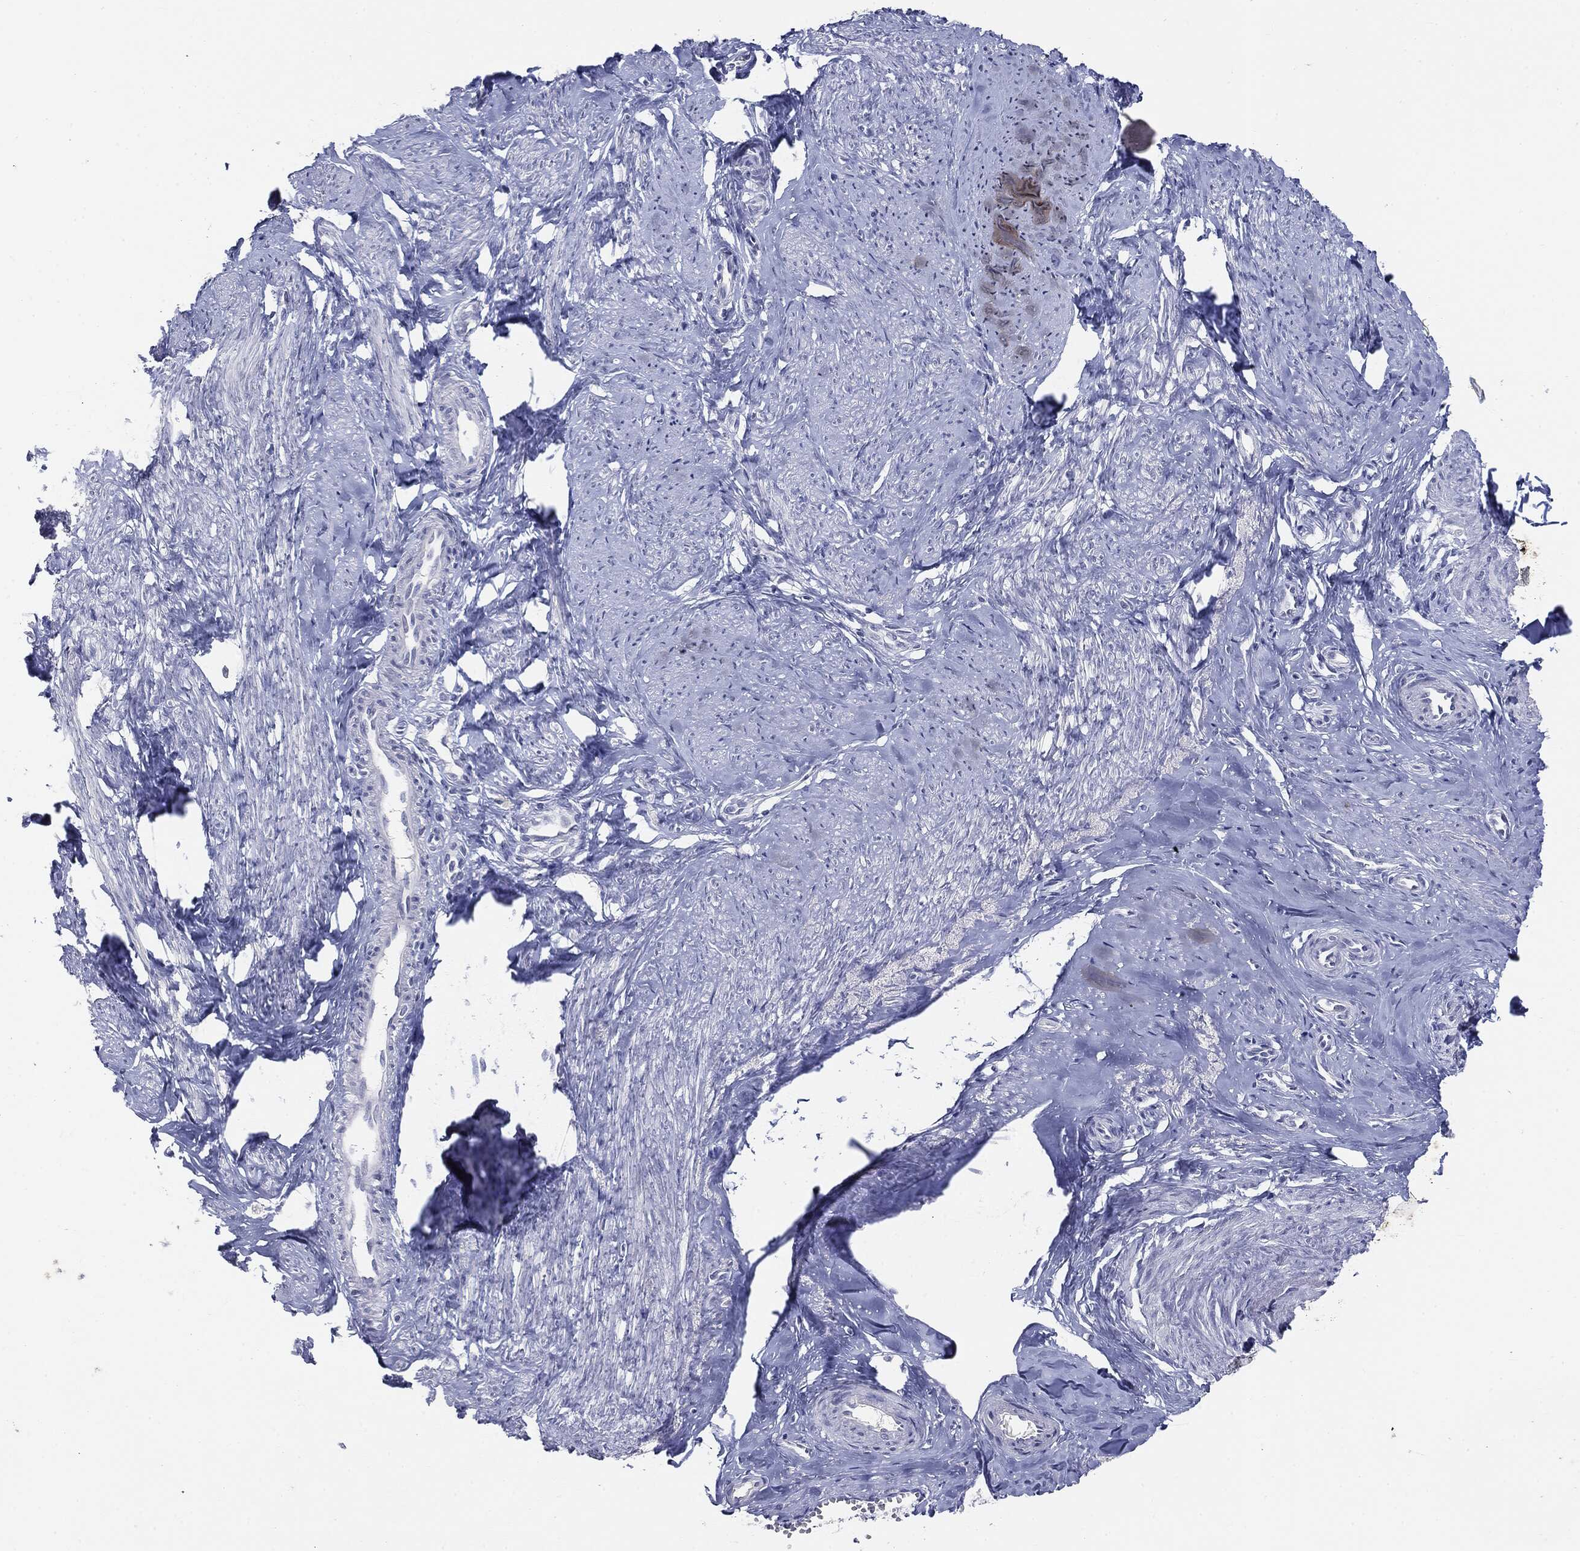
{"staining": {"intensity": "negative", "quantity": "none", "location": "none"}, "tissue": "smooth muscle", "cell_type": "Smooth muscle cells", "image_type": "normal", "snomed": [{"axis": "morphology", "description": "Normal tissue, NOS"}, {"axis": "topography", "description": "Smooth muscle"}], "caption": "Immunohistochemical staining of unremarkable smooth muscle demonstrates no significant positivity in smooth muscle cells.", "gene": "CGB1", "patient": {"sex": "female", "age": 48}}